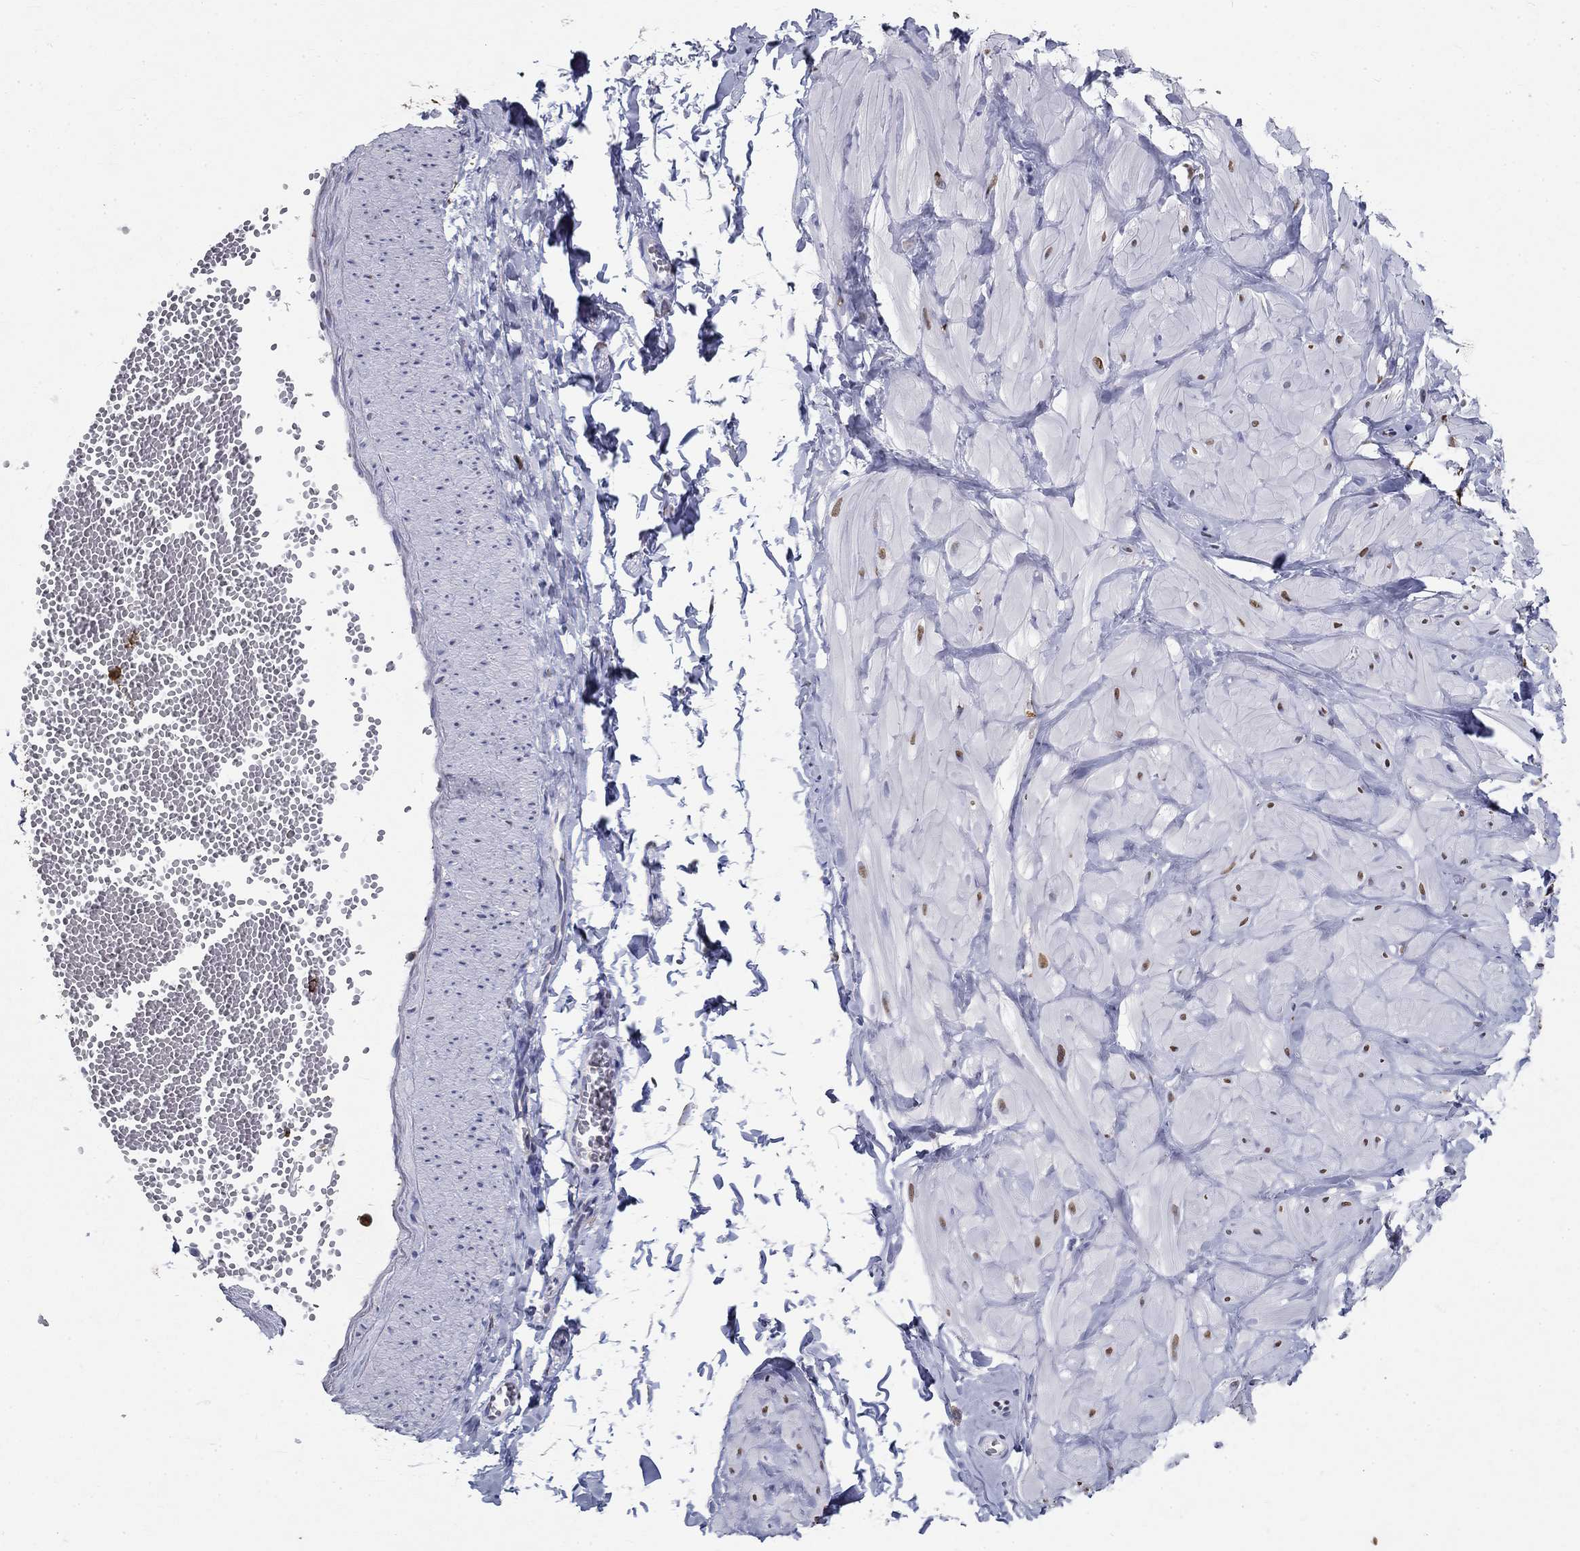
{"staining": {"intensity": "negative", "quantity": "none", "location": "none"}, "tissue": "adipose tissue", "cell_type": "Adipocytes", "image_type": "normal", "snomed": [{"axis": "morphology", "description": "Normal tissue, NOS"}, {"axis": "topography", "description": "Smooth muscle"}, {"axis": "topography", "description": "Peripheral nerve tissue"}], "caption": "Adipose tissue stained for a protein using IHC exhibits no expression adipocytes.", "gene": "IGSF8", "patient": {"sex": "male", "age": 22}}